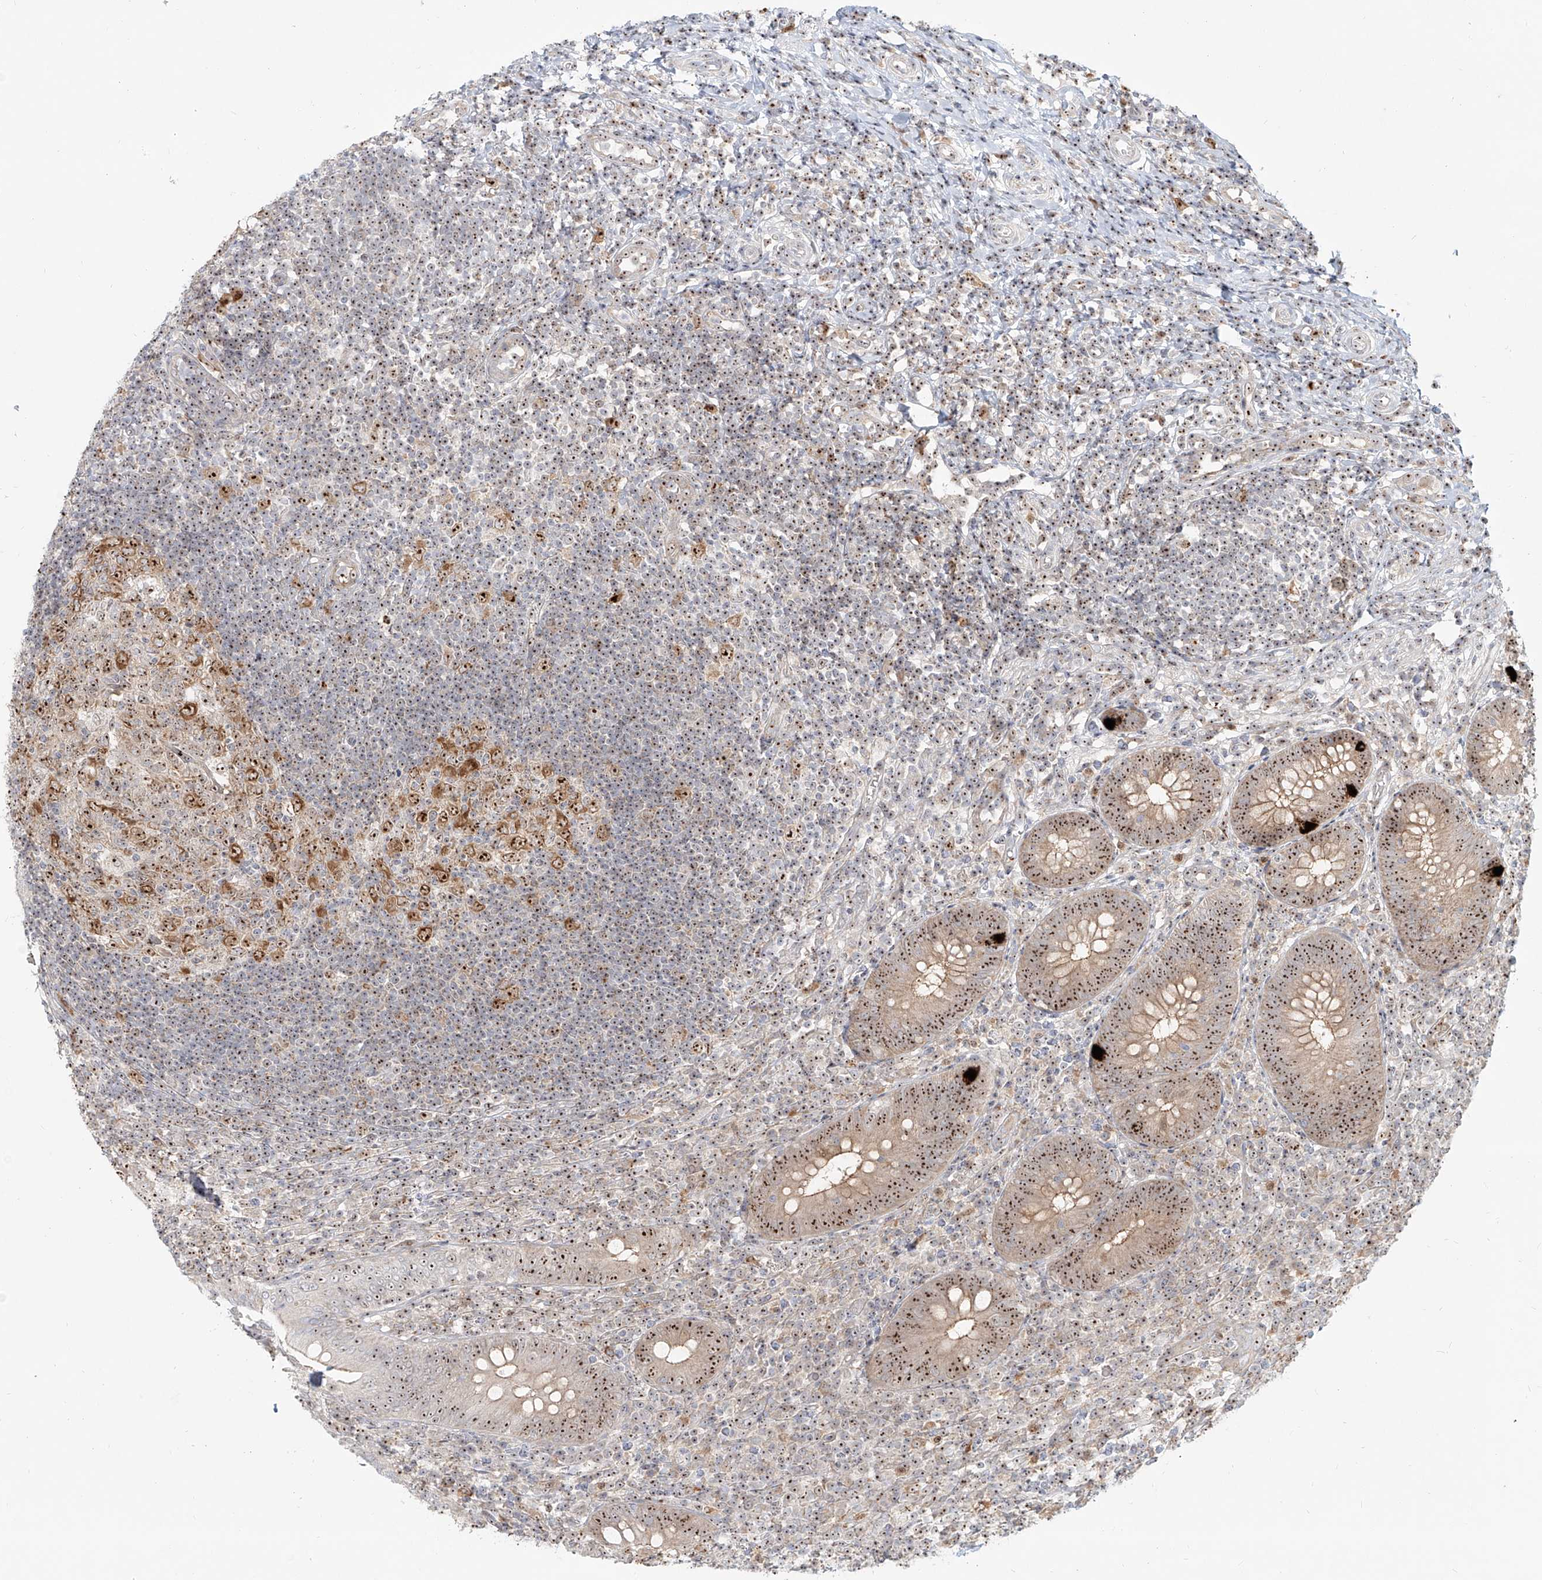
{"staining": {"intensity": "moderate", "quantity": ">75%", "location": "cytoplasmic/membranous,nuclear"}, "tissue": "appendix", "cell_type": "Glandular cells", "image_type": "normal", "snomed": [{"axis": "morphology", "description": "Normal tissue, NOS"}, {"axis": "topography", "description": "Appendix"}], "caption": "Immunohistochemistry (IHC) staining of normal appendix, which demonstrates medium levels of moderate cytoplasmic/membranous,nuclear staining in approximately >75% of glandular cells indicating moderate cytoplasmic/membranous,nuclear protein staining. The staining was performed using DAB (3,3'-diaminobenzidine) (brown) for protein detection and nuclei were counterstained in hematoxylin (blue).", "gene": "BYSL", "patient": {"sex": "male", "age": 14}}